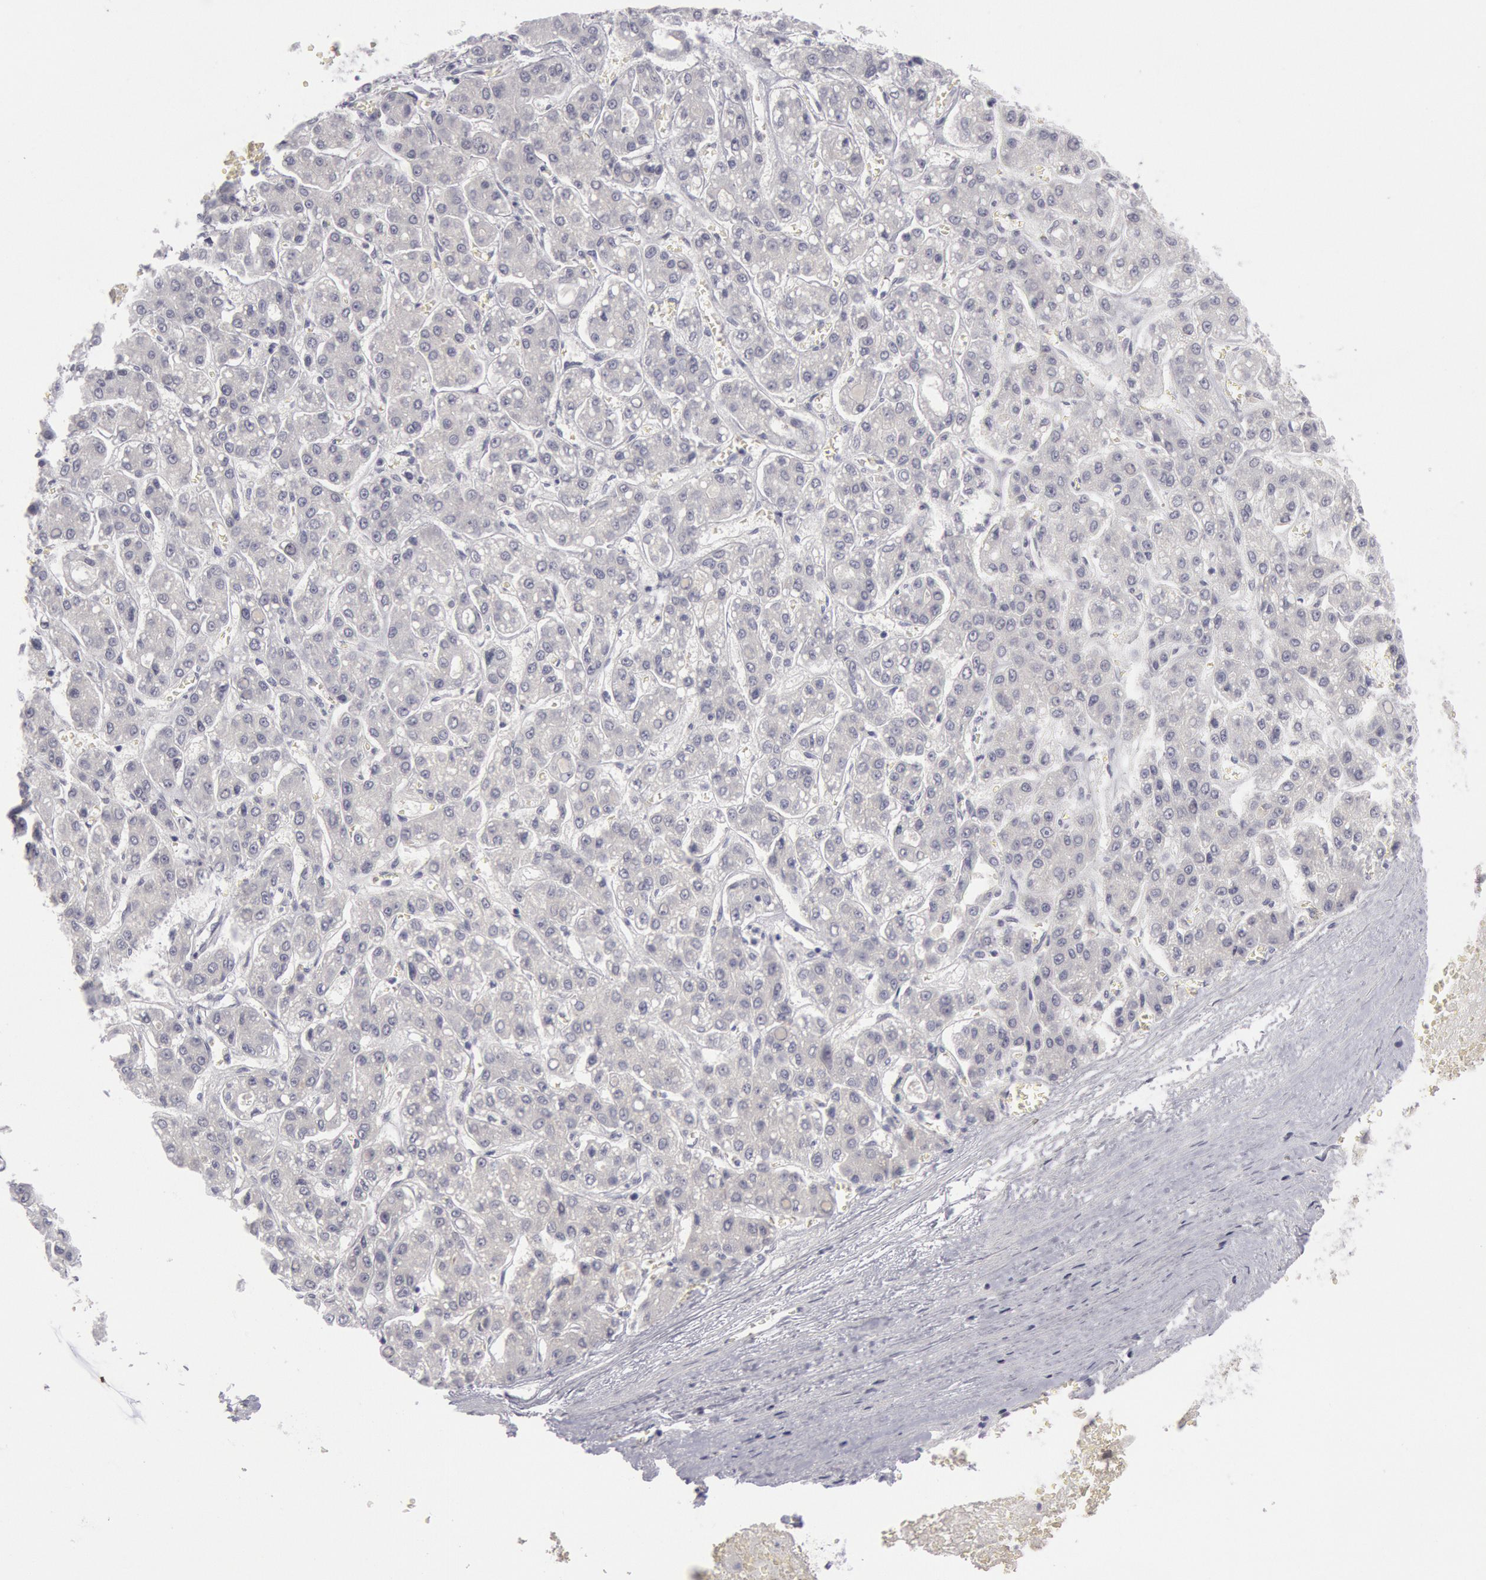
{"staining": {"intensity": "negative", "quantity": "none", "location": "none"}, "tissue": "liver cancer", "cell_type": "Tumor cells", "image_type": "cancer", "snomed": [{"axis": "morphology", "description": "Carcinoma, Hepatocellular, NOS"}, {"axis": "topography", "description": "Liver"}], "caption": "Protein analysis of liver cancer displays no significant expression in tumor cells. (Stains: DAB (3,3'-diaminobenzidine) IHC with hematoxylin counter stain, Microscopy: brightfield microscopy at high magnification).", "gene": "KRT16", "patient": {"sex": "male", "age": 69}}